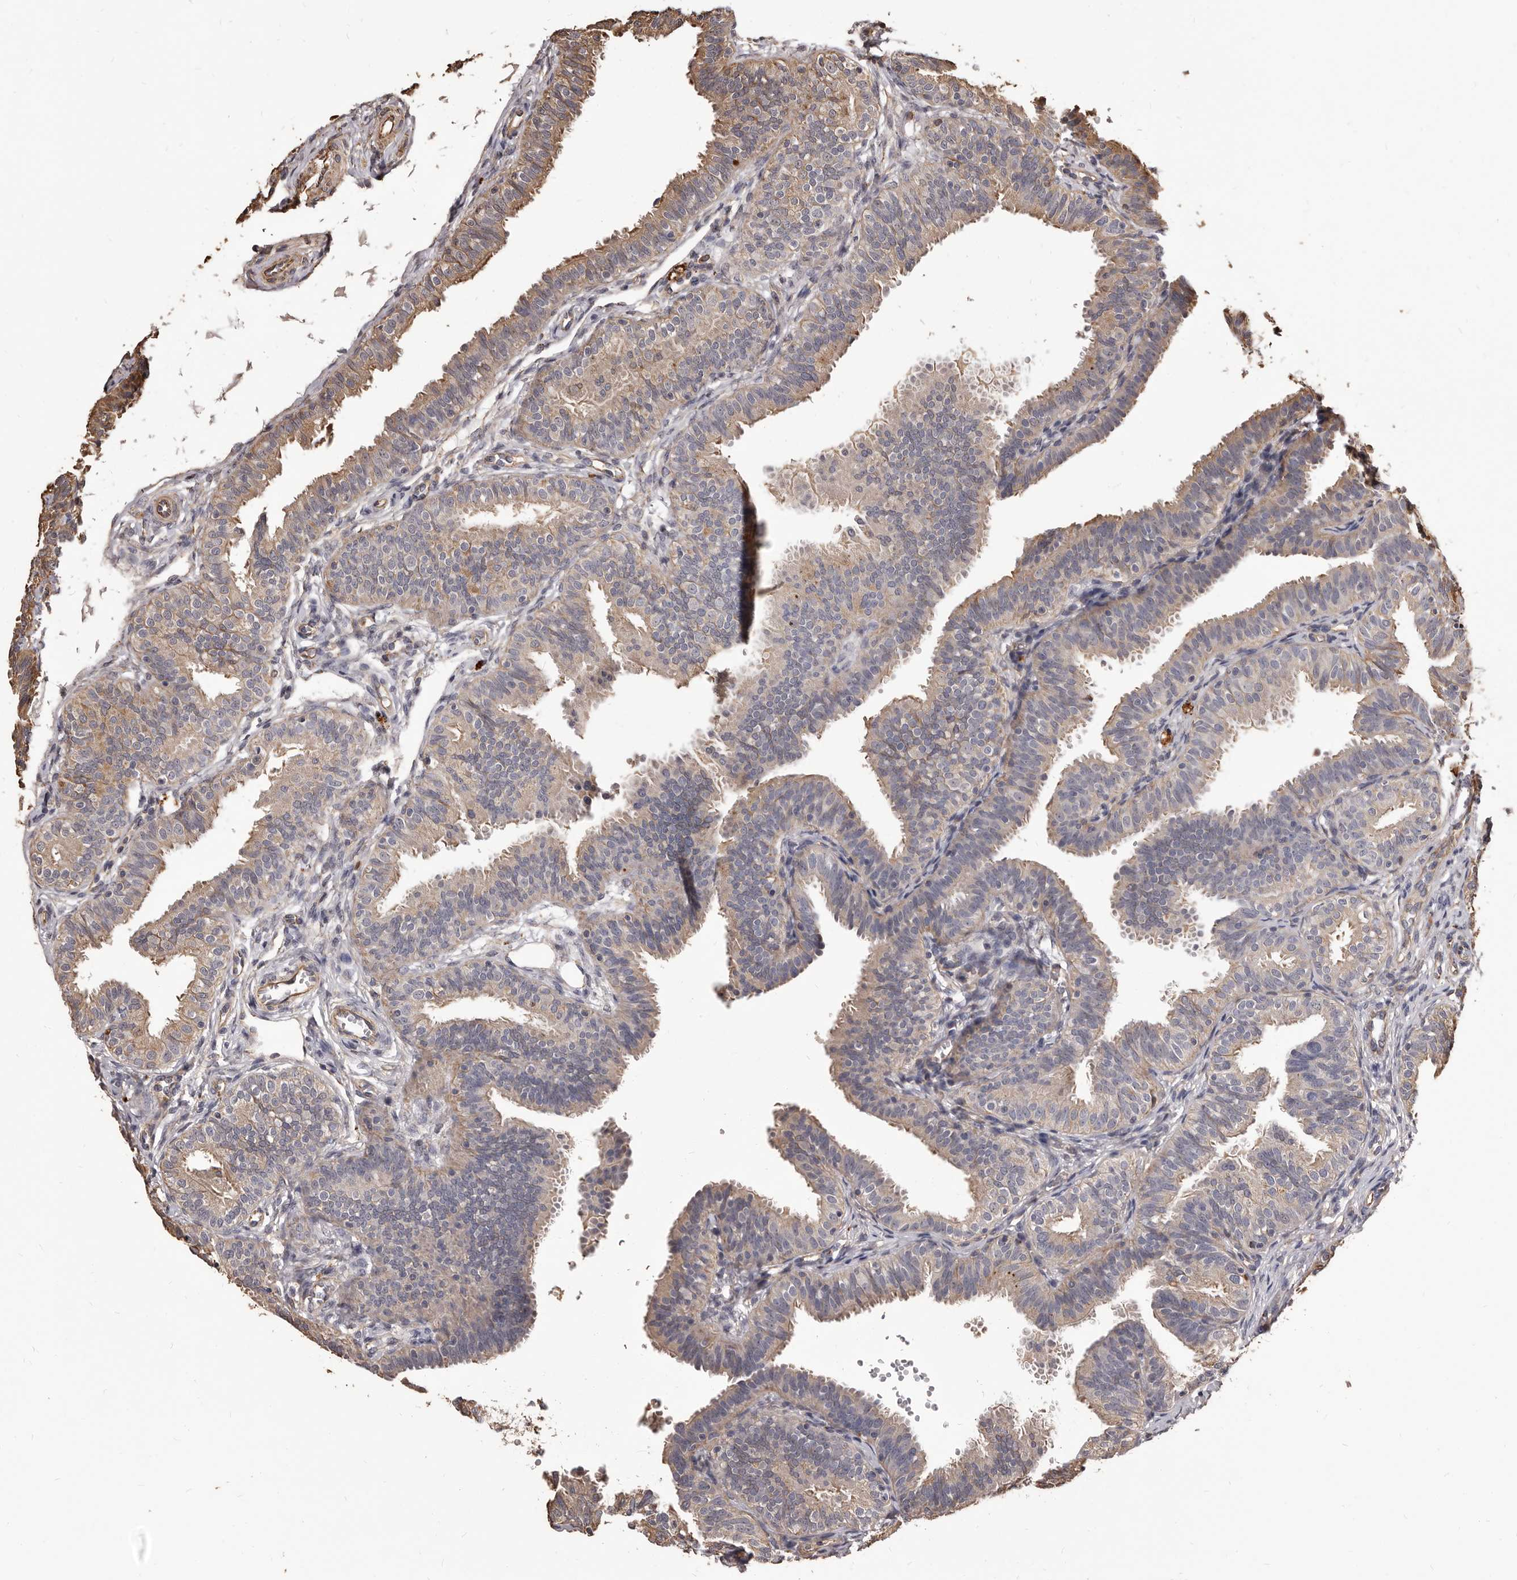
{"staining": {"intensity": "weak", "quantity": "25%-75%", "location": "cytoplasmic/membranous"}, "tissue": "fallopian tube", "cell_type": "Glandular cells", "image_type": "normal", "snomed": [{"axis": "morphology", "description": "Normal tissue, NOS"}, {"axis": "topography", "description": "Fallopian tube"}], "caption": "Immunohistochemistry (IHC) photomicrograph of benign fallopian tube stained for a protein (brown), which displays low levels of weak cytoplasmic/membranous staining in about 25%-75% of glandular cells.", "gene": "ALPK1", "patient": {"sex": "female", "age": 35}}